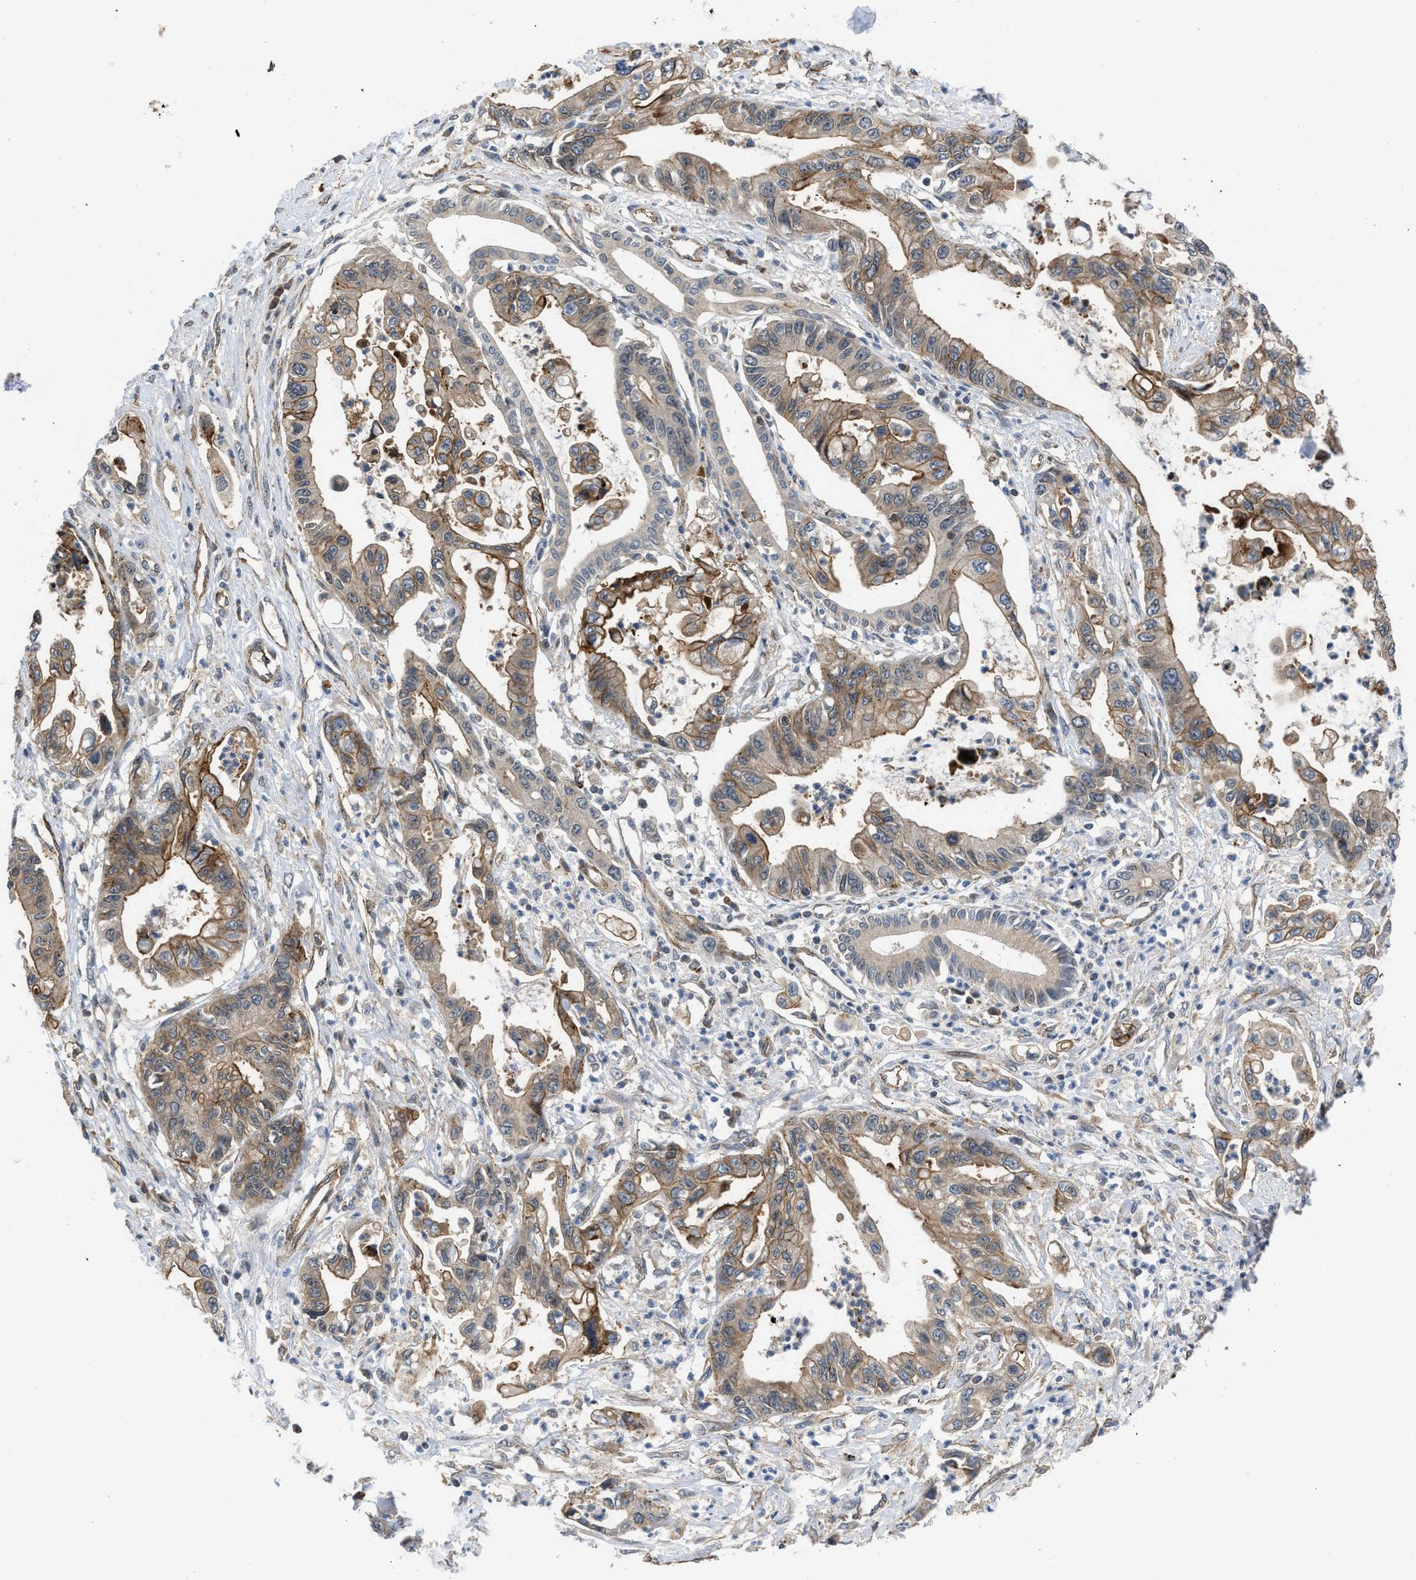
{"staining": {"intensity": "moderate", "quantity": ">75%", "location": "cytoplasmic/membranous"}, "tissue": "pancreatic cancer", "cell_type": "Tumor cells", "image_type": "cancer", "snomed": [{"axis": "morphology", "description": "Adenocarcinoma, NOS"}, {"axis": "topography", "description": "Pancreas"}], "caption": "An IHC histopathology image of neoplastic tissue is shown. Protein staining in brown shows moderate cytoplasmic/membranous positivity in adenocarcinoma (pancreatic) within tumor cells.", "gene": "GPATCH2L", "patient": {"sex": "male", "age": 56}}